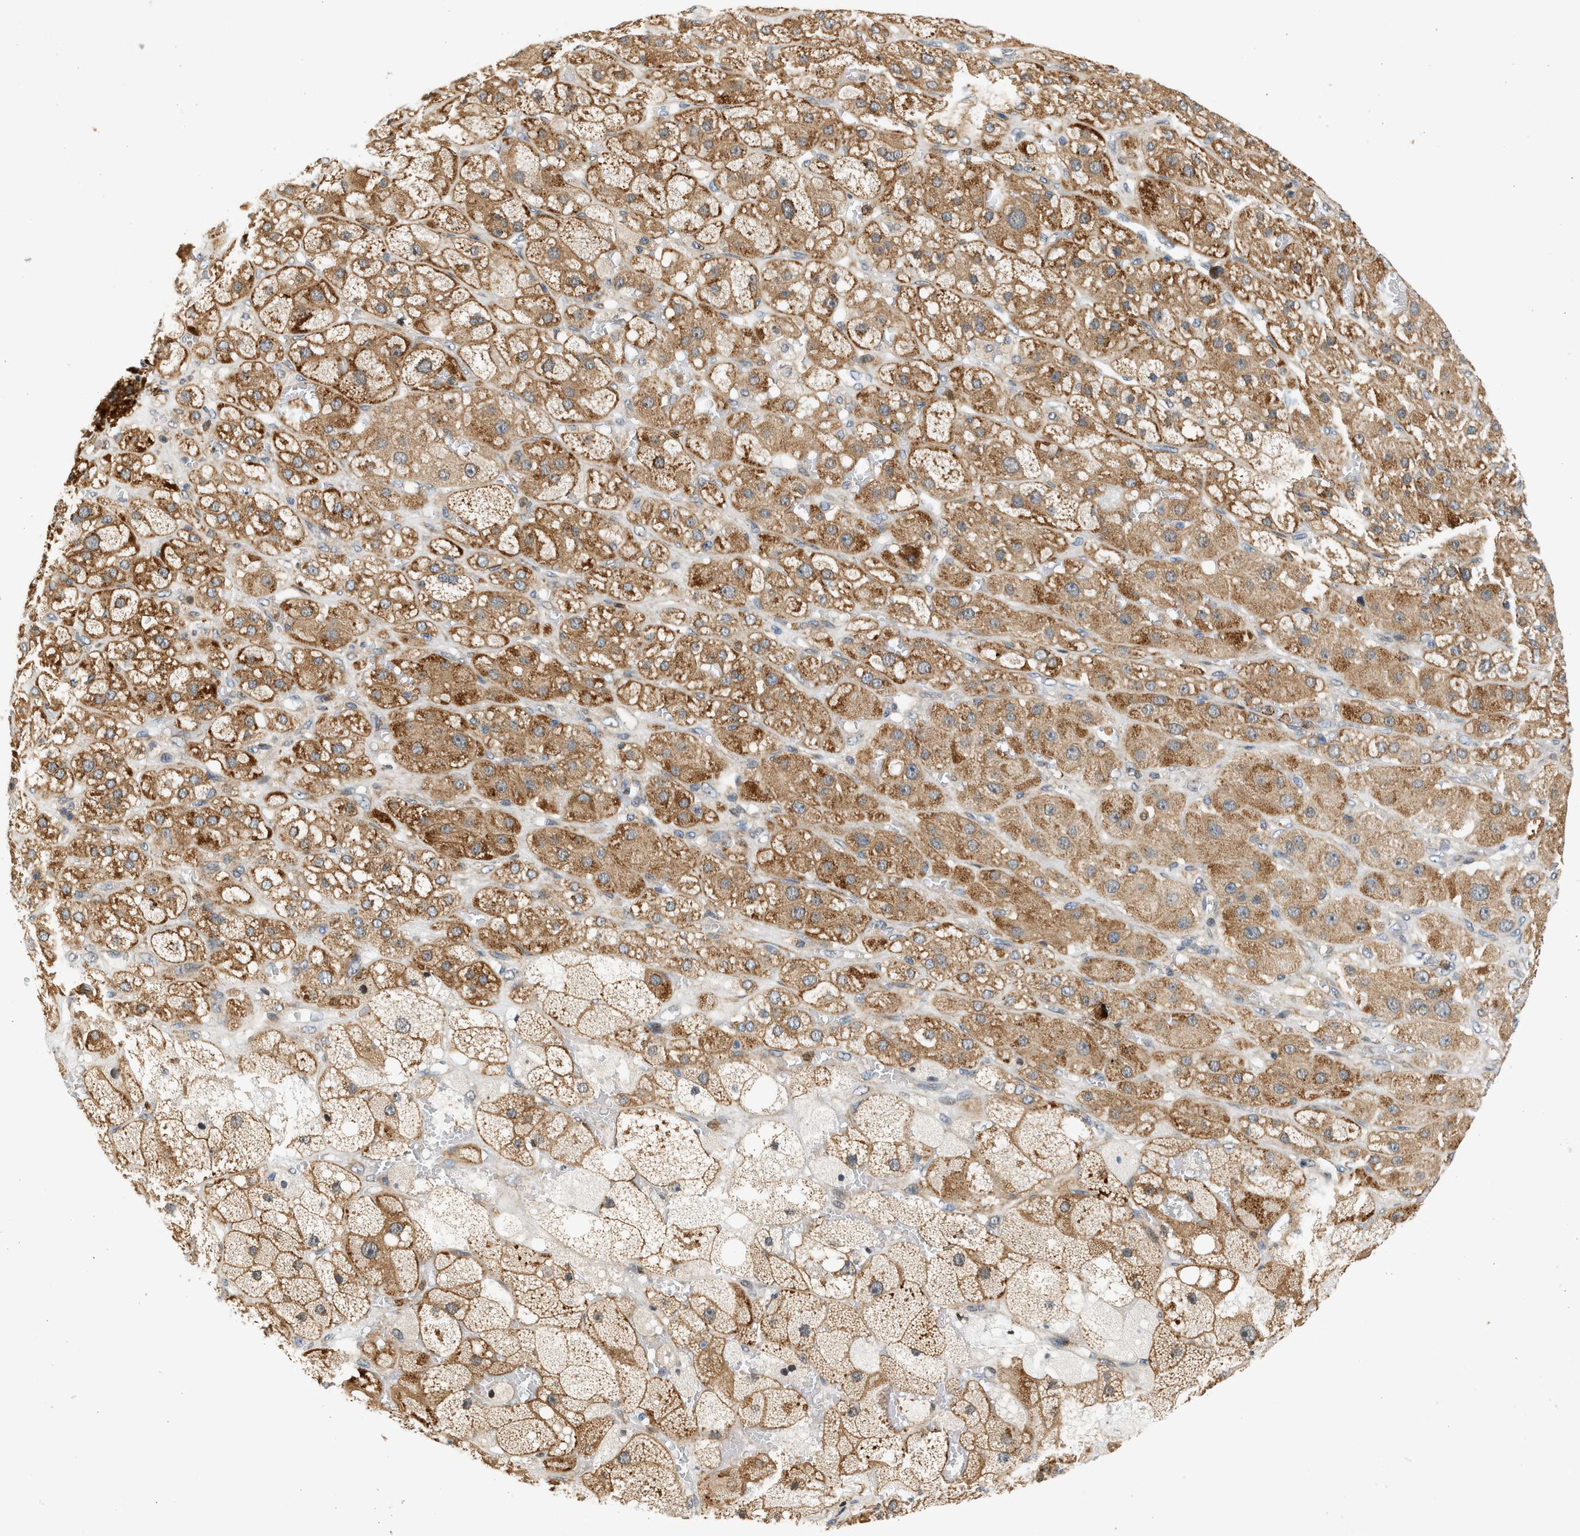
{"staining": {"intensity": "strong", "quantity": ">75%", "location": "cytoplasmic/membranous"}, "tissue": "adrenal gland", "cell_type": "Glandular cells", "image_type": "normal", "snomed": [{"axis": "morphology", "description": "Normal tissue, NOS"}, {"axis": "topography", "description": "Adrenal gland"}], "caption": "Benign adrenal gland reveals strong cytoplasmic/membranous positivity in approximately >75% of glandular cells, visualized by immunohistochemistry.", "gene": "NRSN2", "patient": {"sex": "female", "age": 47}}